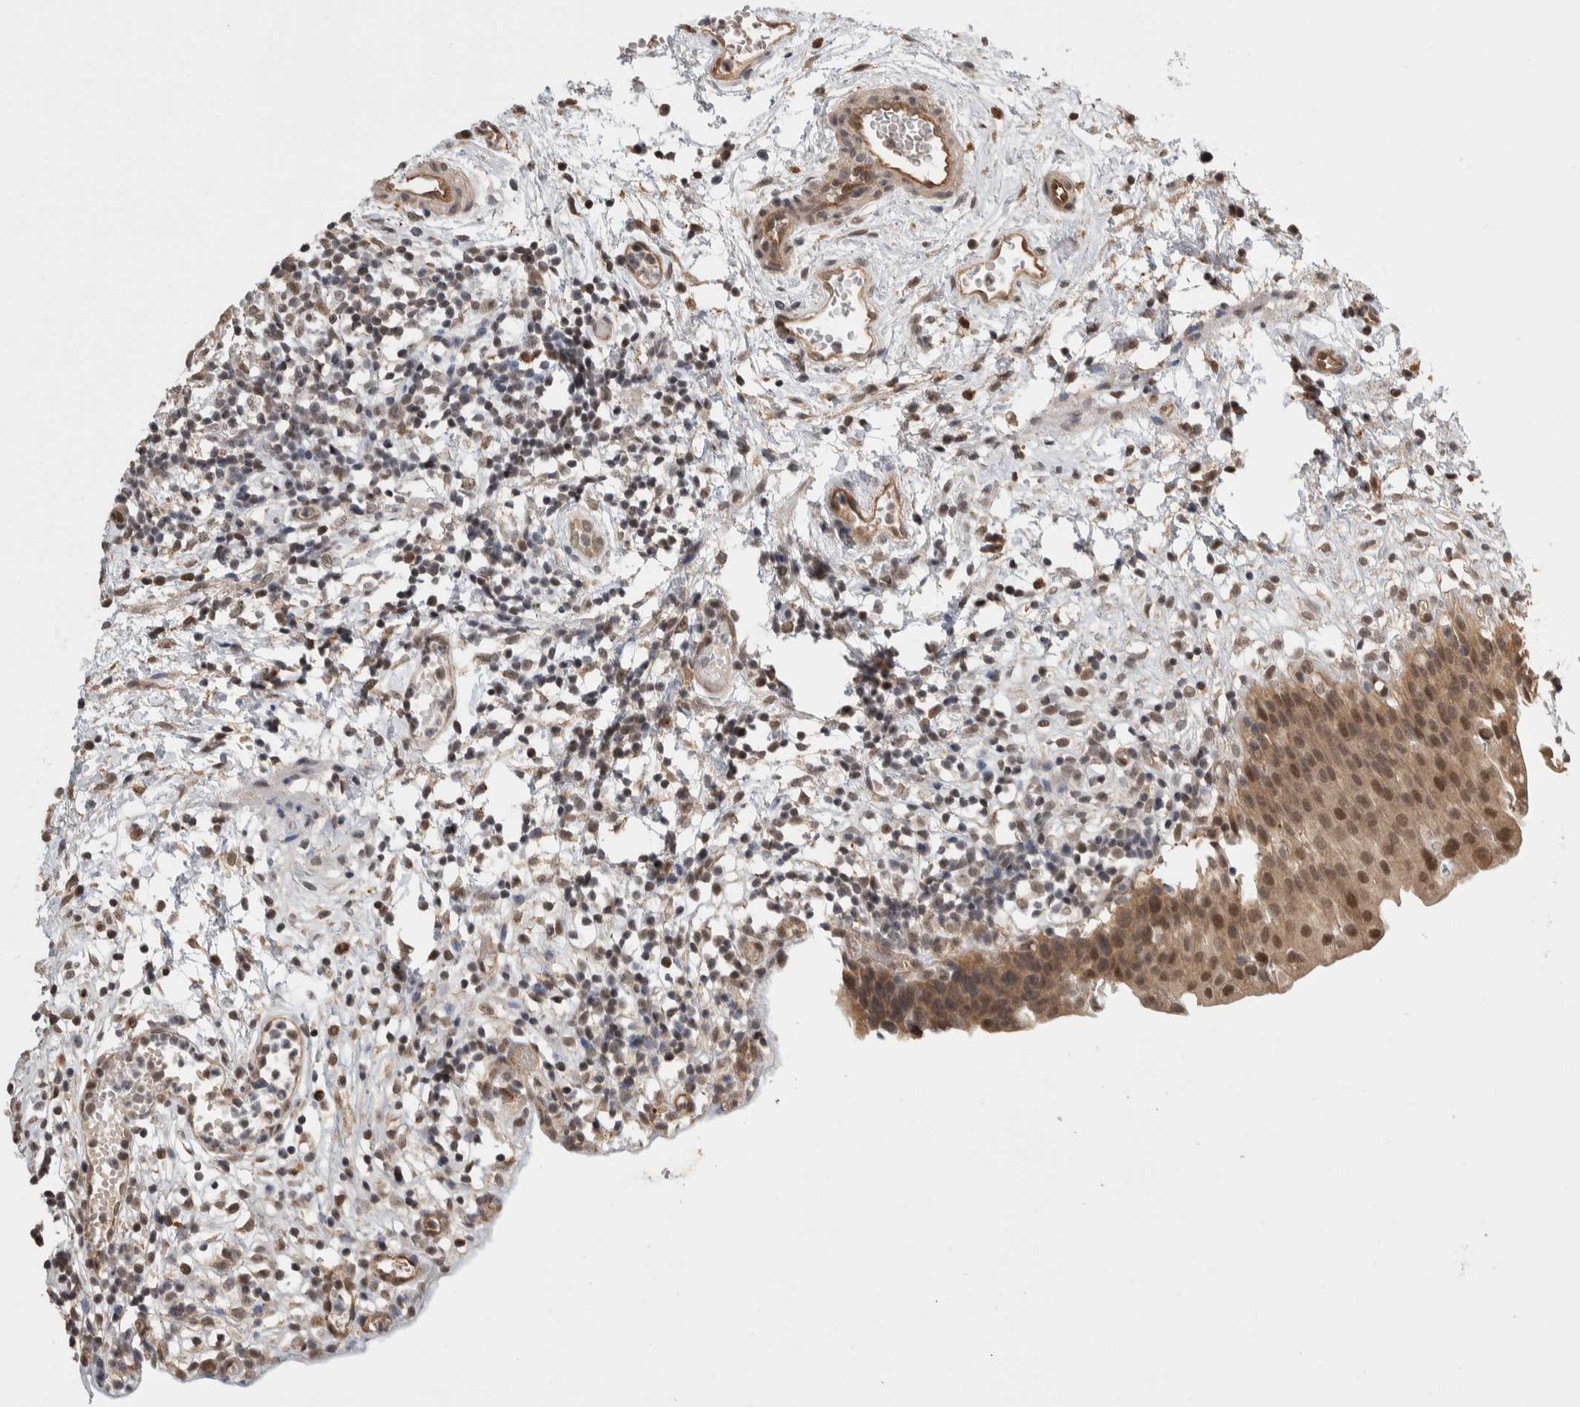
{"staining": {"intensity": "moderate", "quantity": ">75%", "location": "cytoplasmic/membranous,nuclear"}, "tissue": "urinary bladder", "cell_type": "Urothelial cells", "image_type": "normal", "snomed": [{"axis": "morphology", "description": "Normal tissue, NOS"}, {"axis": "topography", "description": "Urinary bladder"}], "caption": "Immunohistochemical staining of unremarkable human urinary bladder demonstrates >75% levels of moderate cytoplasmic/membranous,nuclear protein expression in approximately >75% of urothelial cells.", "gene": "ZNF592", "patient": {"sex": "male", "age": 37}}